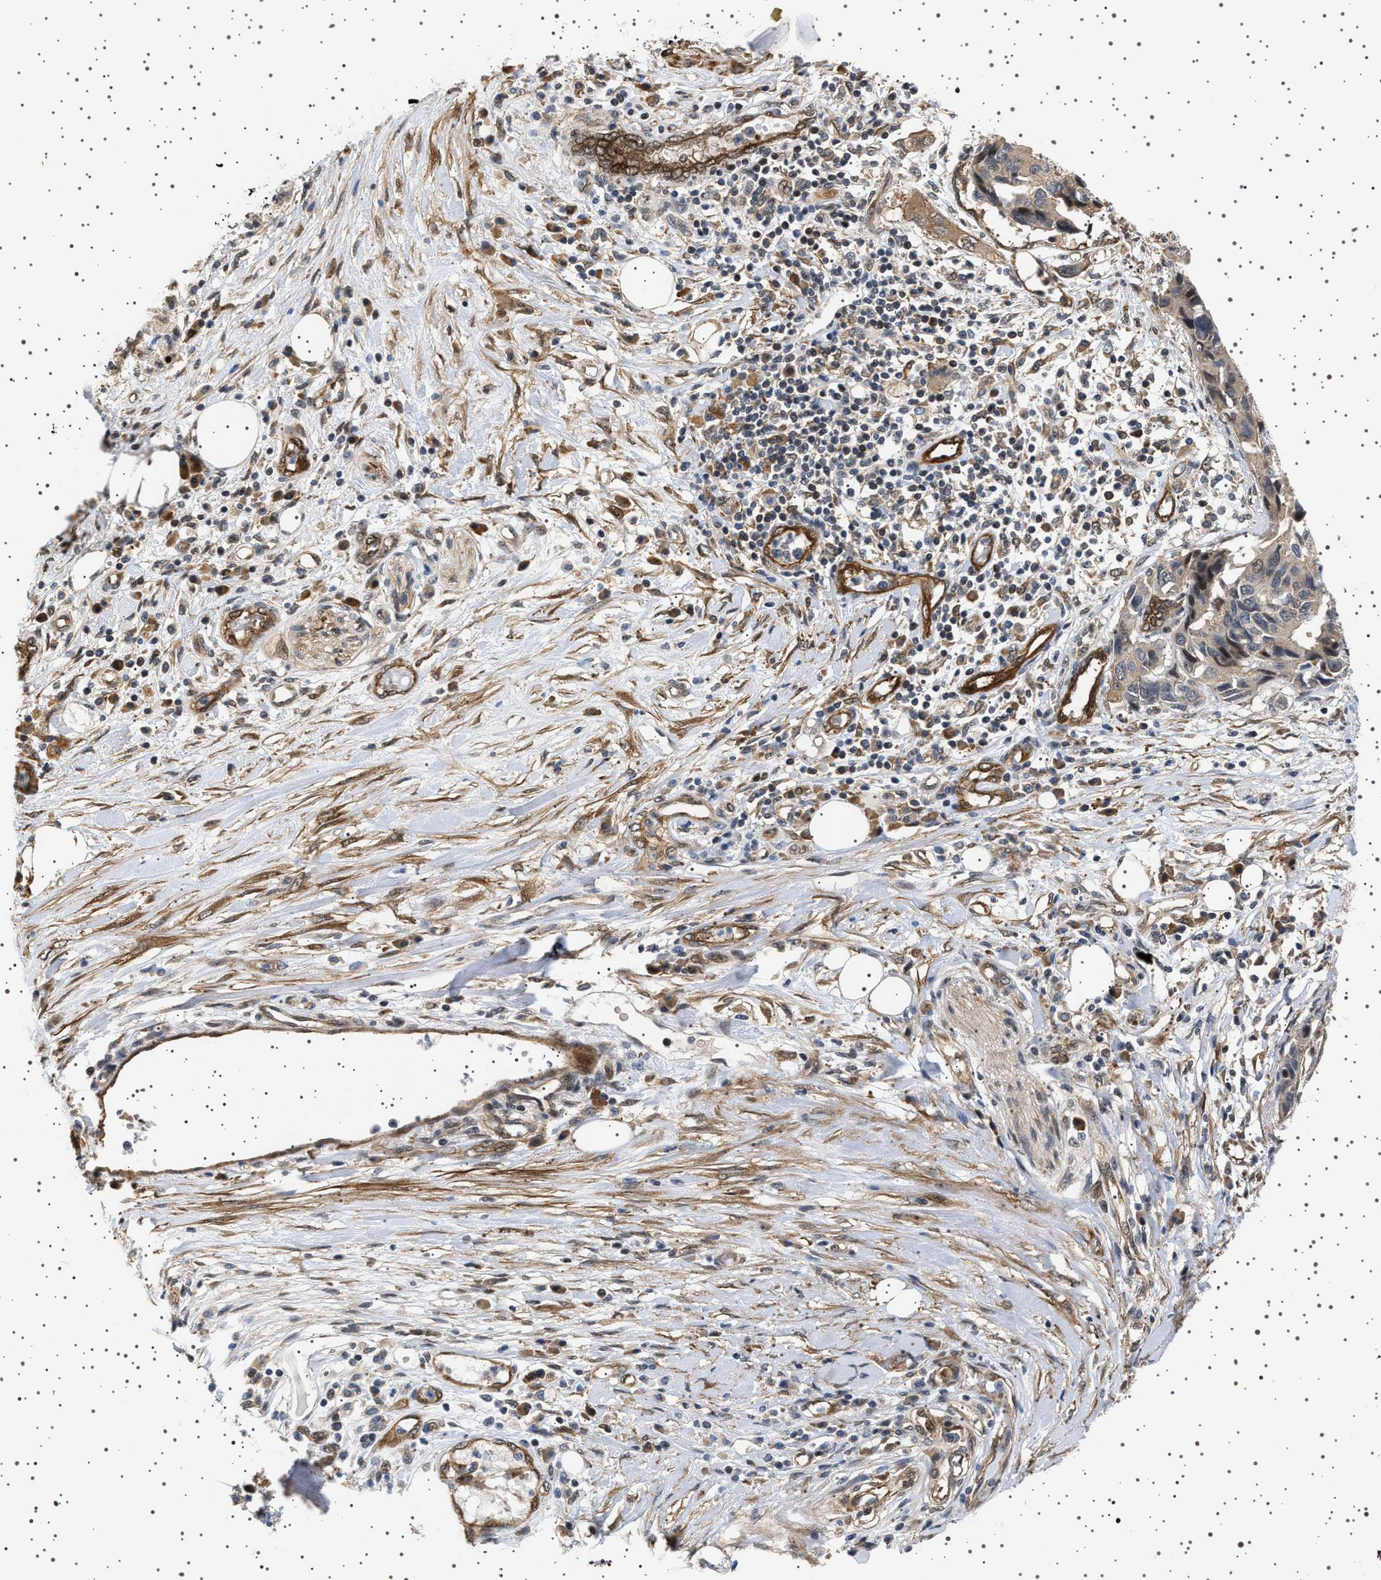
{"staining": {"intensity": "weak", "quantity": "25%-75%", "location": "cytoplasmic/membranous"}, "tissue": "pancreatic cancer", "cell_type": "Tumor cells", "image_type": "cancer", "snomed": [{"axis": "morphology", "description": "Adenocarcinoma, NOS"}, {"axis": "topography", "description": "Pancreas"}], "caption": "Brown immunohistochemical staining in pancreatic cancer (adenocarcinoma) displays weak cytoplasmic/membranous positivity in about 25%-75% of tumor cells. The protein is shown in brown color, while the nuclei are stained blue.", "gene": "BAG3", "patient": {"sex": "female", "age": 56}}